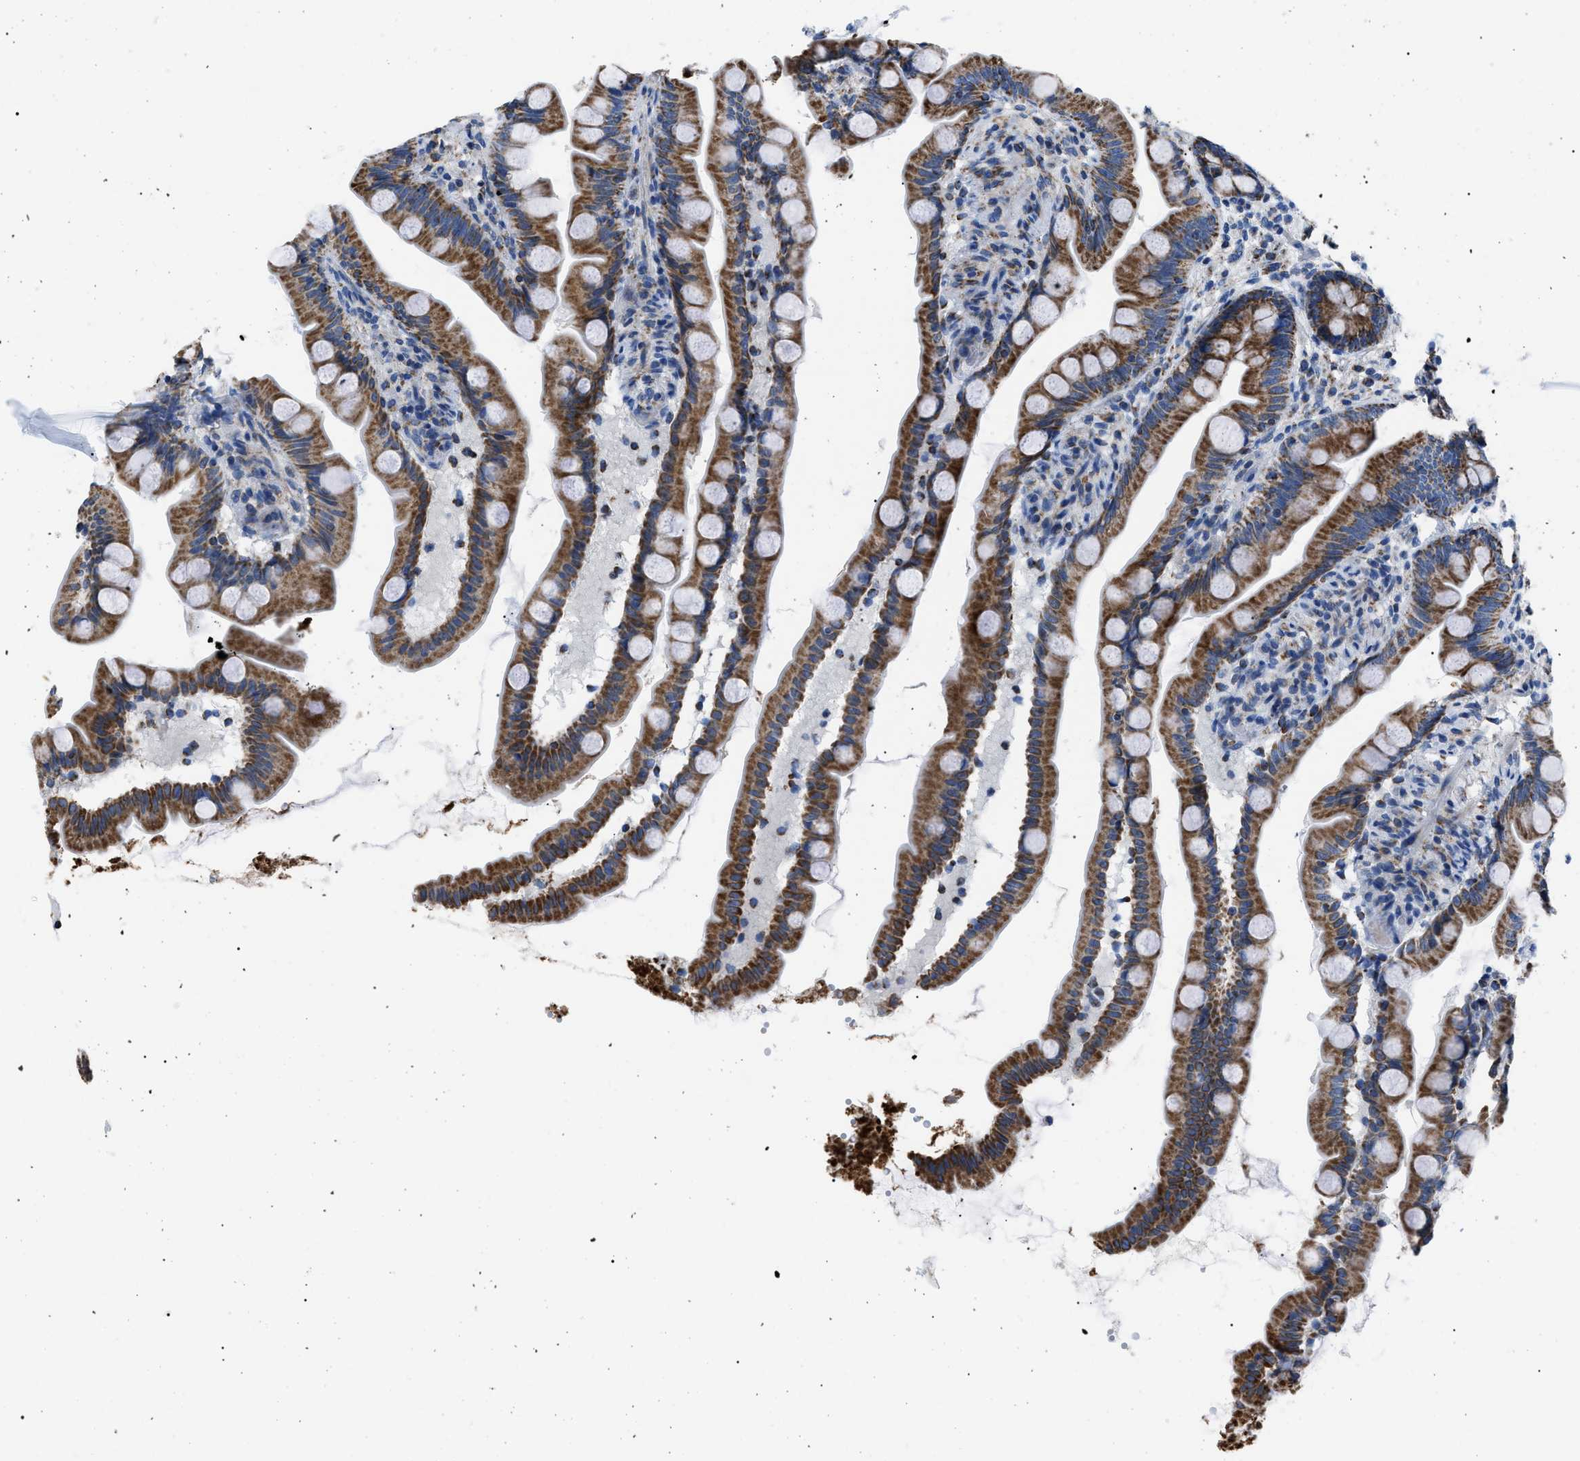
{"staining": {"intensity": "strong", "quantity": ">75%", "location": "cytoplasmic/membranous"}, "tissue": "small intestine", "cell_type": "Glandular cells", "image_type": "normal", "snomed": [{"axis": "morphology", "description": "Normal tissue, NOS"}, {"axis": "topography", "description": "Small intestine"}], "caption": "Immunohistochemical staining of benign small intestine reveals high levels of strong cytoplasmic/membranous staining in approximately >75% of glandular cells. (Brightfield microscopy of DAB IHC at high magnification).", "gene": "PHB2", "patient": {"sex": "female", "age": 56}}